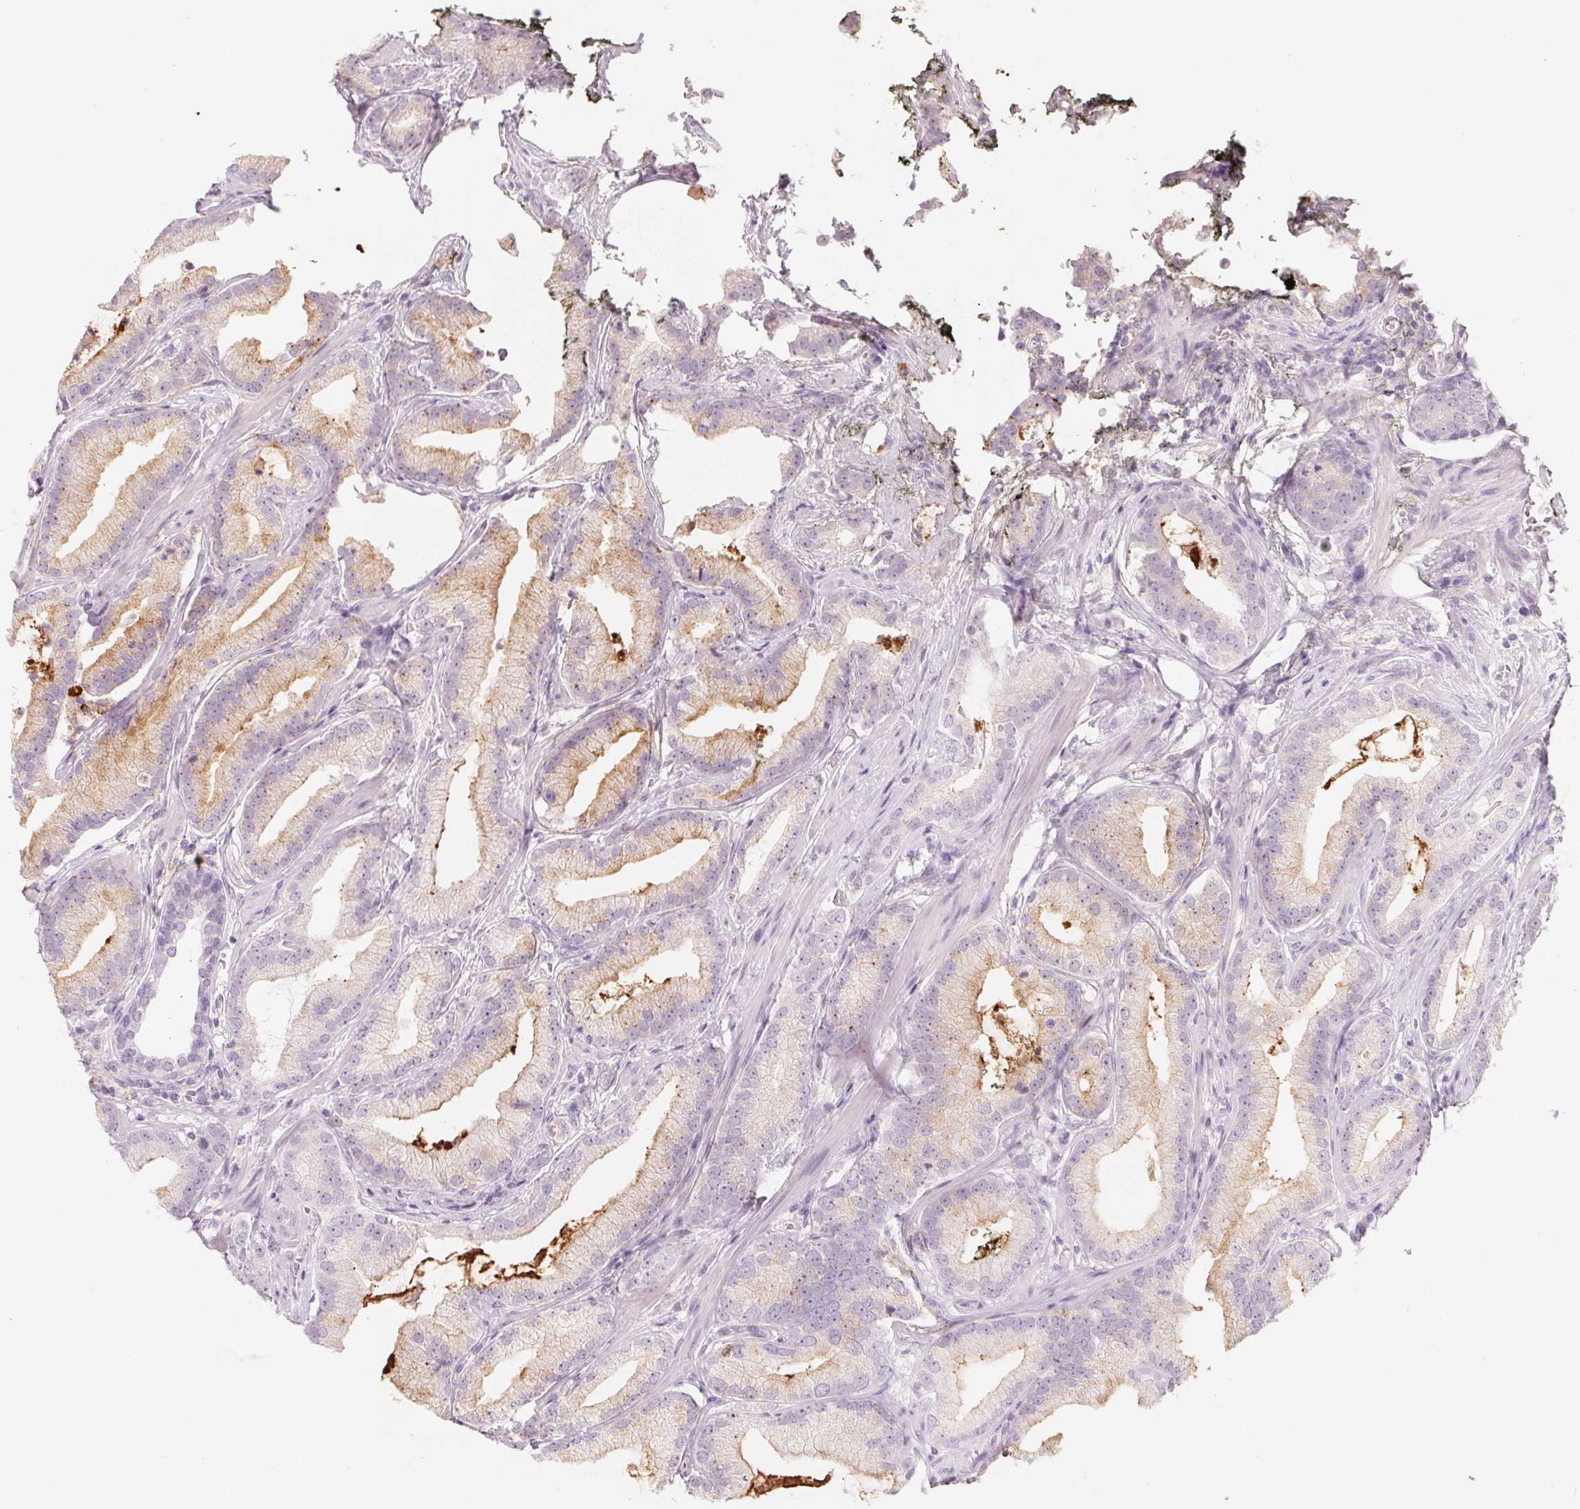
{"staining": {"intensity": "weak", "quantity": "<25%", "location": "cytoplasmic/membranous"}, "tissue": "prostate cancer", "cell_type": "Tumor cells", "image_type": "cancer", "snomed": [{"axis": "morphology", "description": "Adenocarcinoma, Low grade"}, {"axis": "topography", "description": "Prostate"}], "caption": "An image of prostate cancer (adenocarcinoma (low-grade)) stained for a protein exhibits no brown staining in tumor cells. (DAB immunohistochemistry with hematoxylin counter stain).", "gene": "POU1F1", "patient": {"sex": "male", "age": 62}}